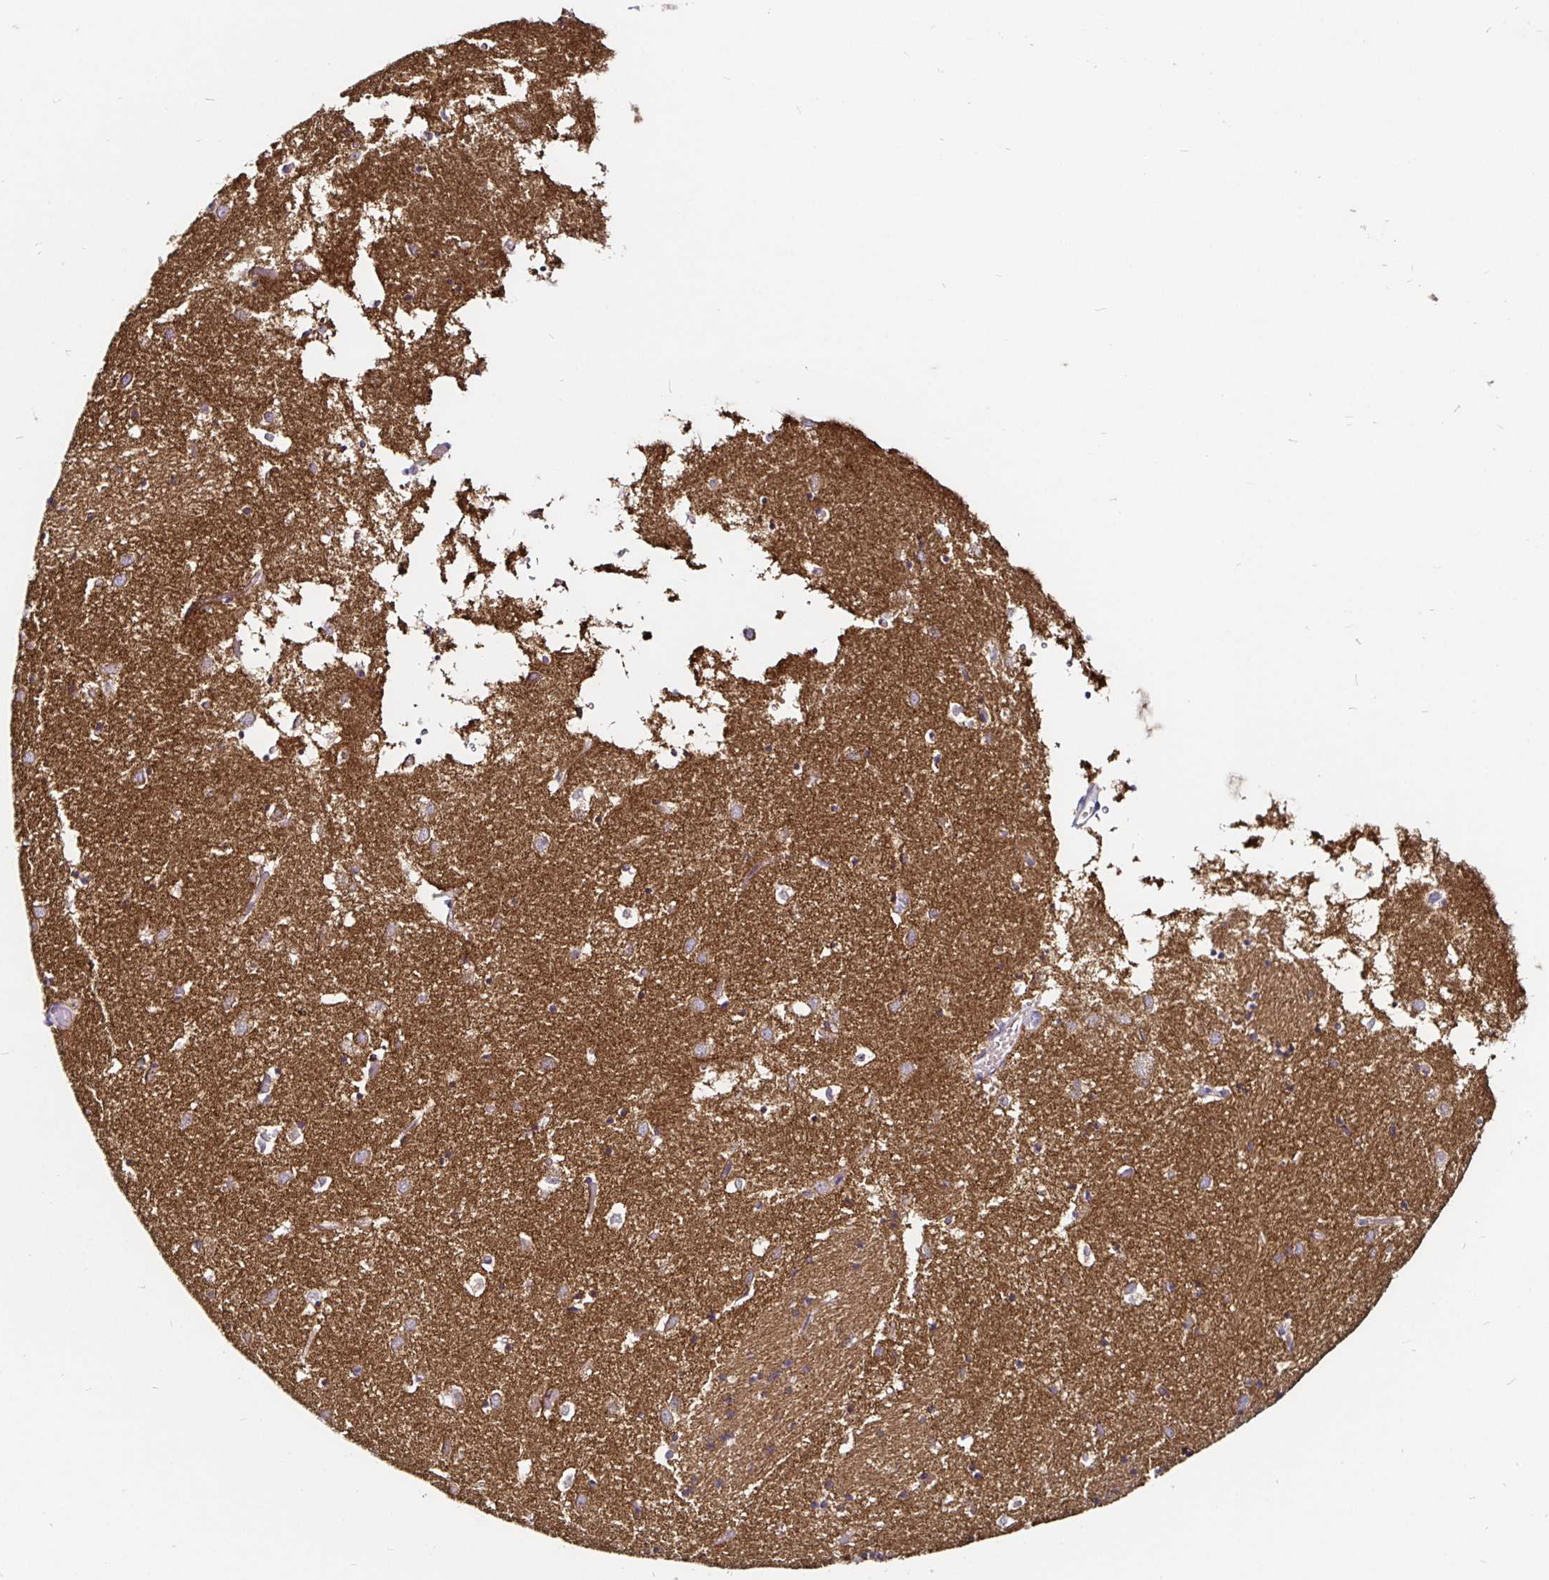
{"staining": {"intensity": "weak", "quantity": "<25%", "location": "cytoplasmic/membranous"}, "tissue": "caudate", "cell_type": "Glial cells", "image_type": "normal", "snomed": [{"axis": "morphology", "description": "Normal tissue, NOS"}, {"axis": "topography", "description": "Lateral ventricle wall"}], "caption": "This is an immunohistochemistry (IHC) histopathology image of unremarkable human caudate. There is no positivity in glial cells.", "gene": "FAIM2", "patient": {"sex": "male", "age": 70}}